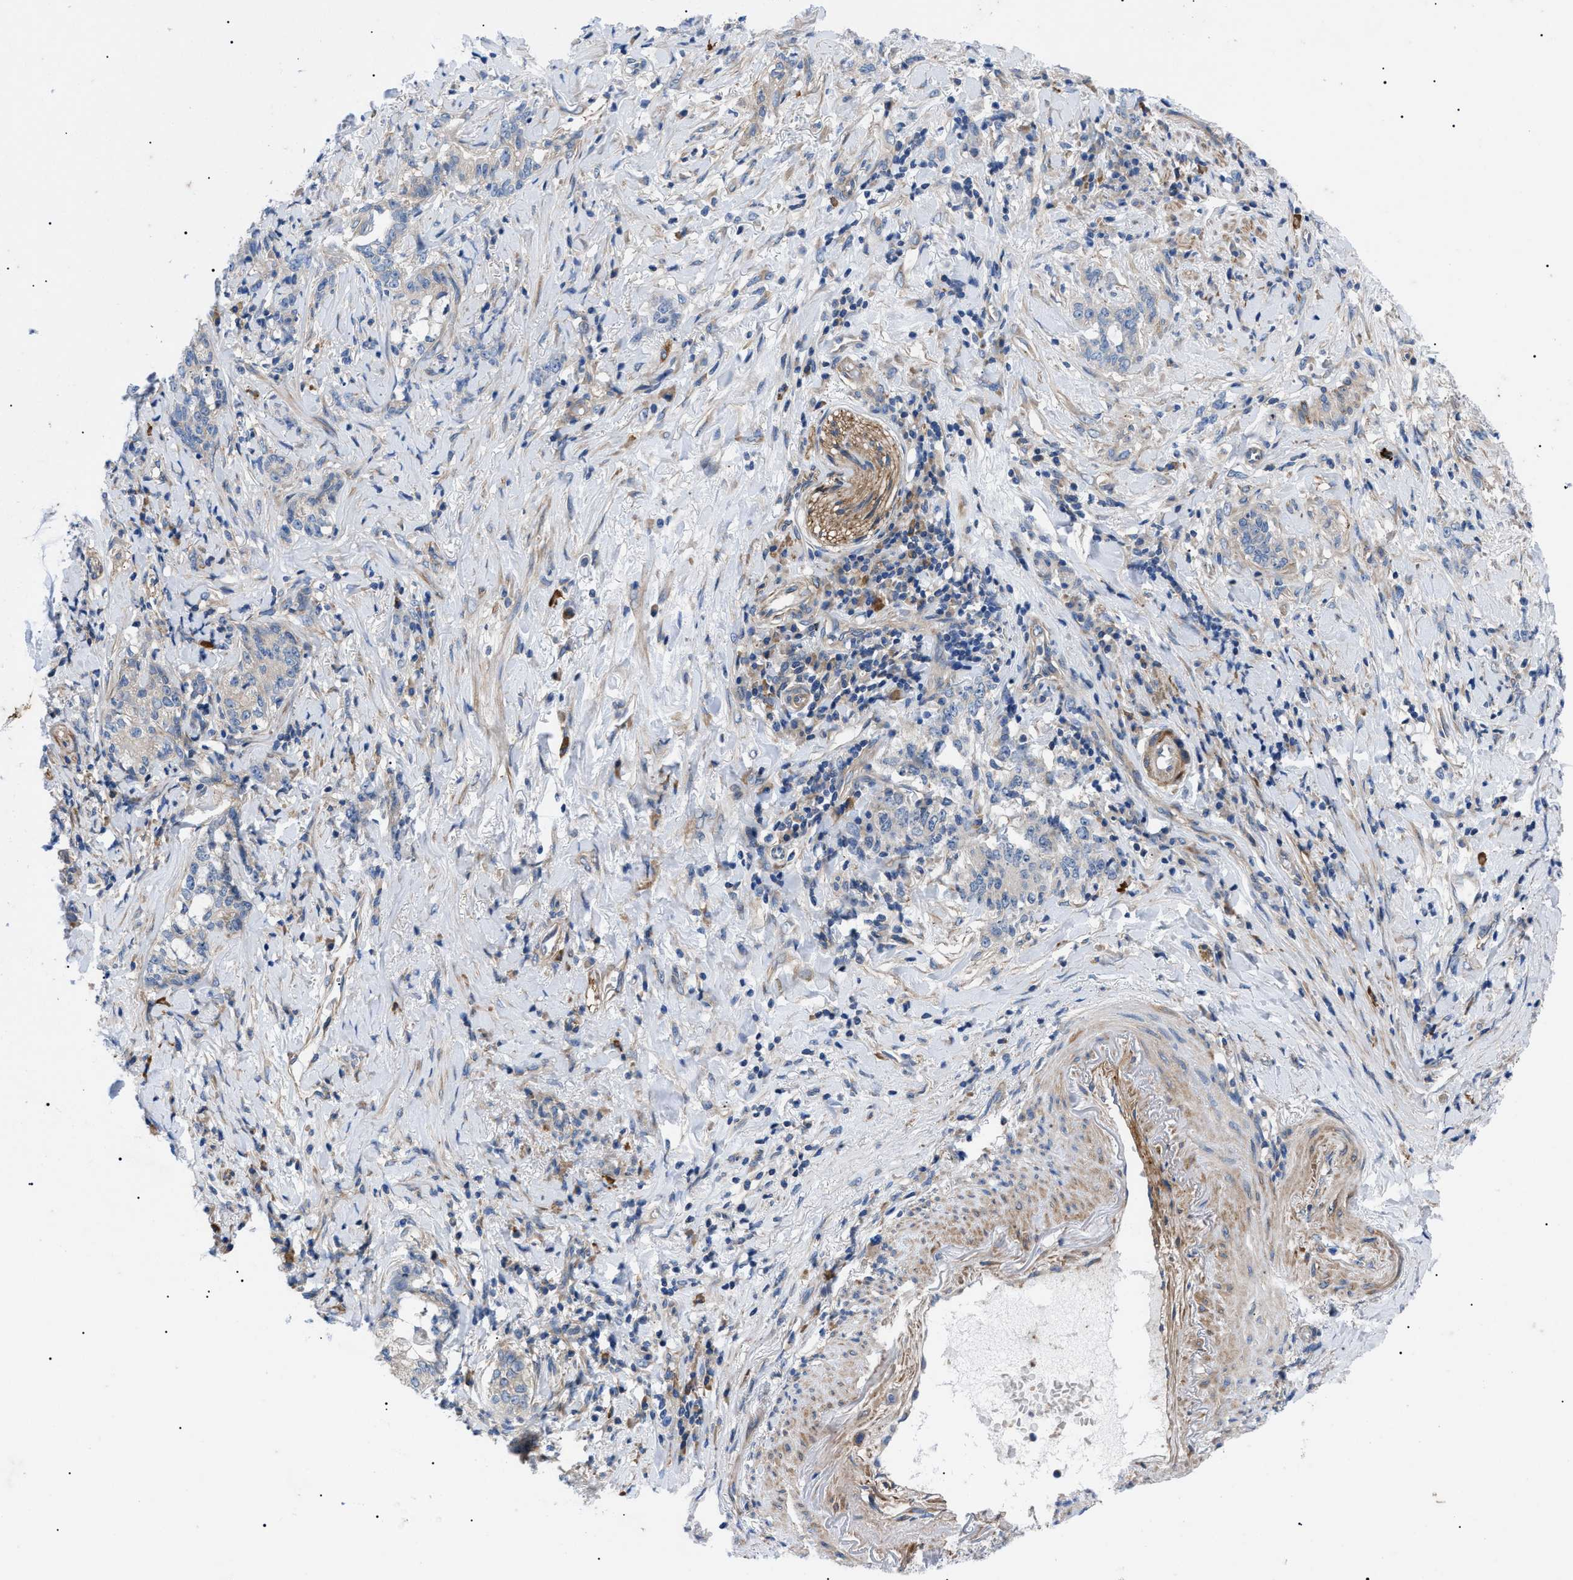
{"staining": {"intensity": "negative", "quantity": "none", "location": "none"}, "tissue": "stomach cancer", "cell_type": "Tumor cells", "image_type": "cancer", "snomed": [{"axis": "morphology", "description": "Adenocarcinoma, NOS"}, {"axis": "topography", "description": "Stomach, lower"}], "caption": "IHC of human adenocarcinoma (stomach) reveals no staining in tumor cells. The staining was performed using DAB (3,3'-diaminobenzidine) to visualize the protein expression in brown, while the nuclei were stained in blue with hematoxylin (Magnification: 20x).", "gene": "HSPB8", "patient": {"sex": "male", "age": 88}}